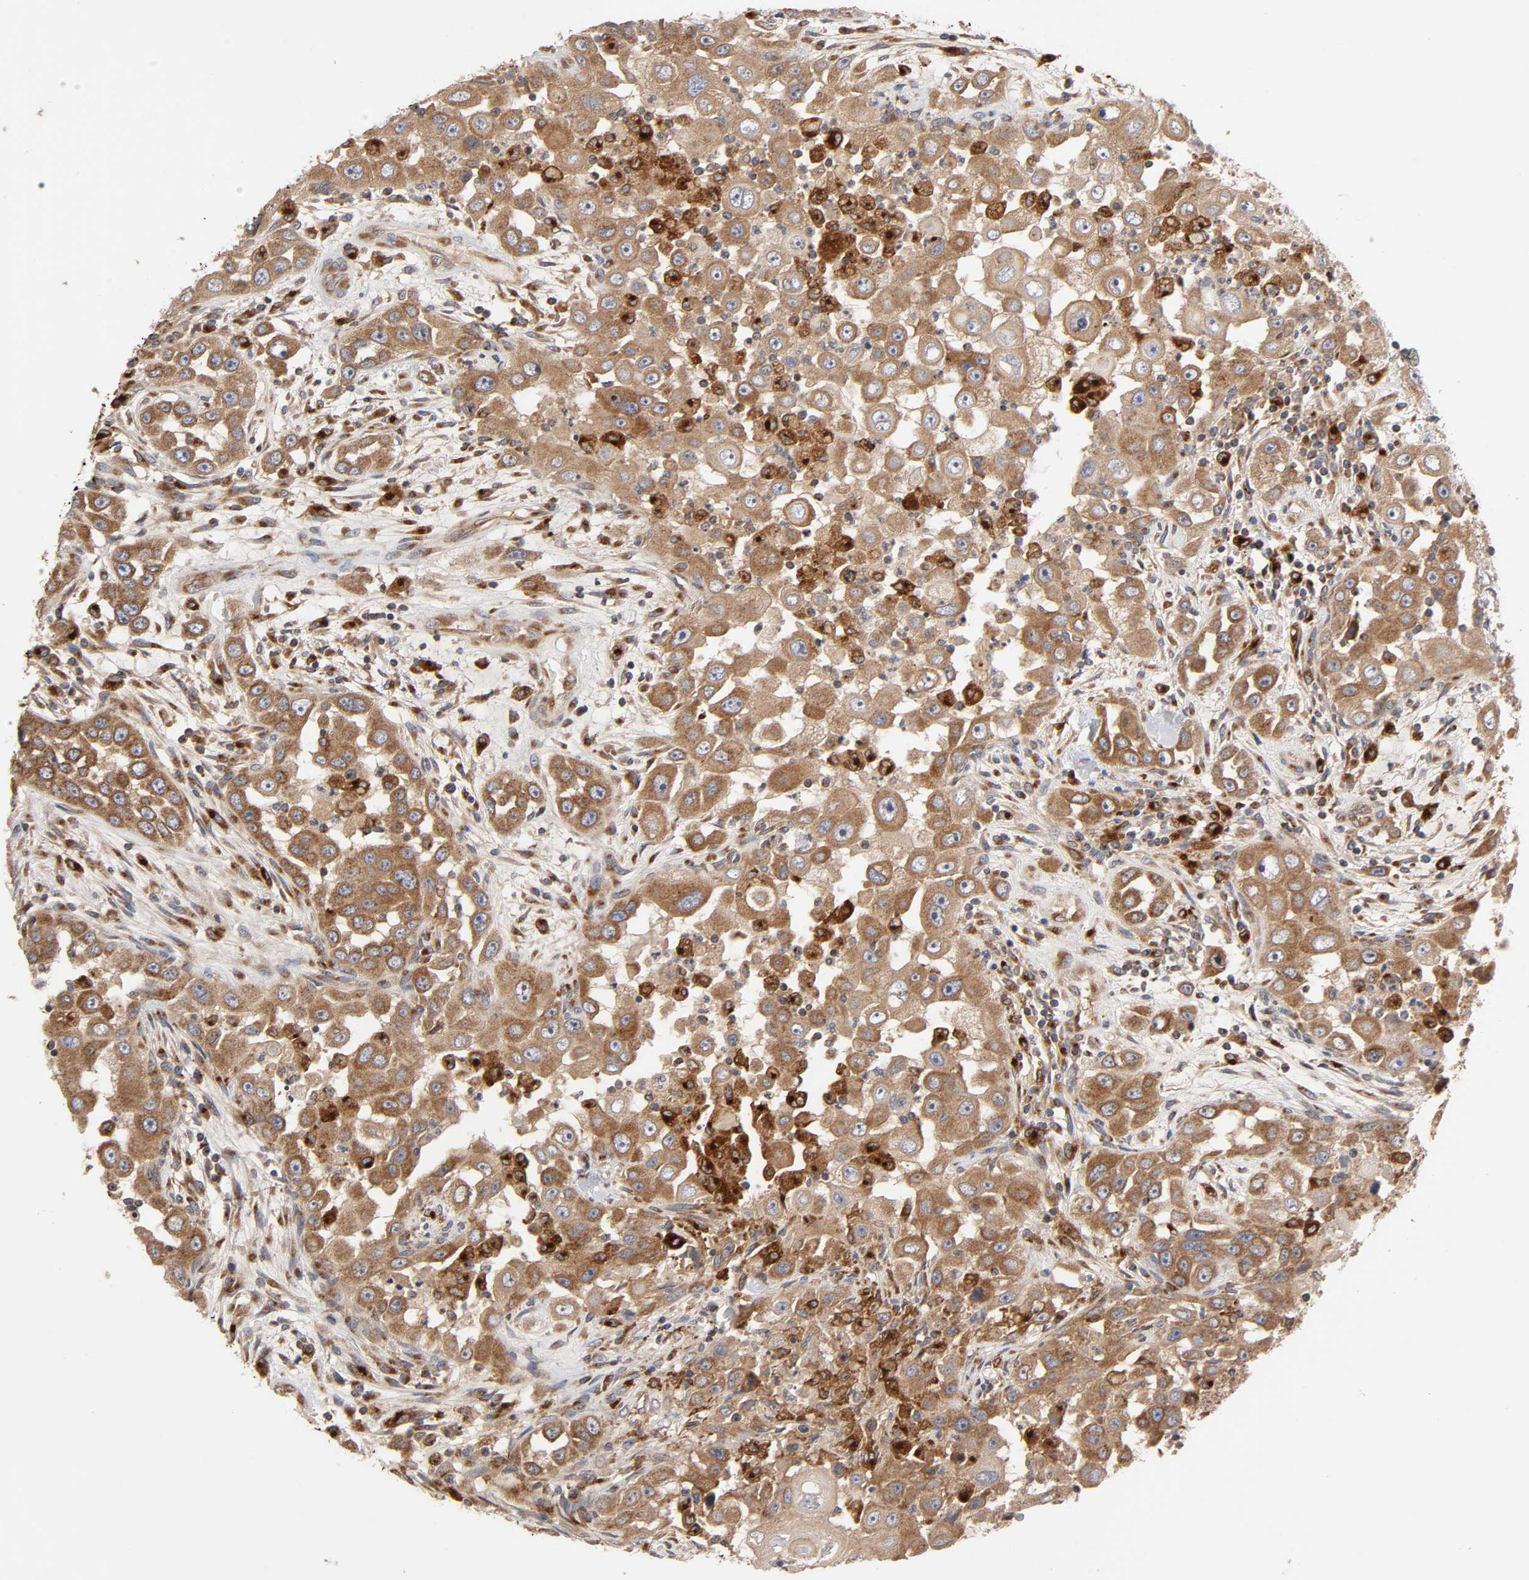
{"staining": {"intensity": "moderate", "quantity": ">75%", "location": "cytoplasmic/membranous"}, "tissue": "head and neck cancer", "cell_type": "Tumor cells", "image_type": "cancer", "snomed": [{"axis": "morphology", "description": "Carcinoma, NOS"}, {"axis": "topography", "description": "Head-Neck"}], "caption": "Head and neck cancer (carcinoma) tissue reveals moderate cytoplasmic/membranous positivity in approximately >75% of tumor cells", "gene": "GNPTG", "patient": {"sex": "male", "age": 87}}